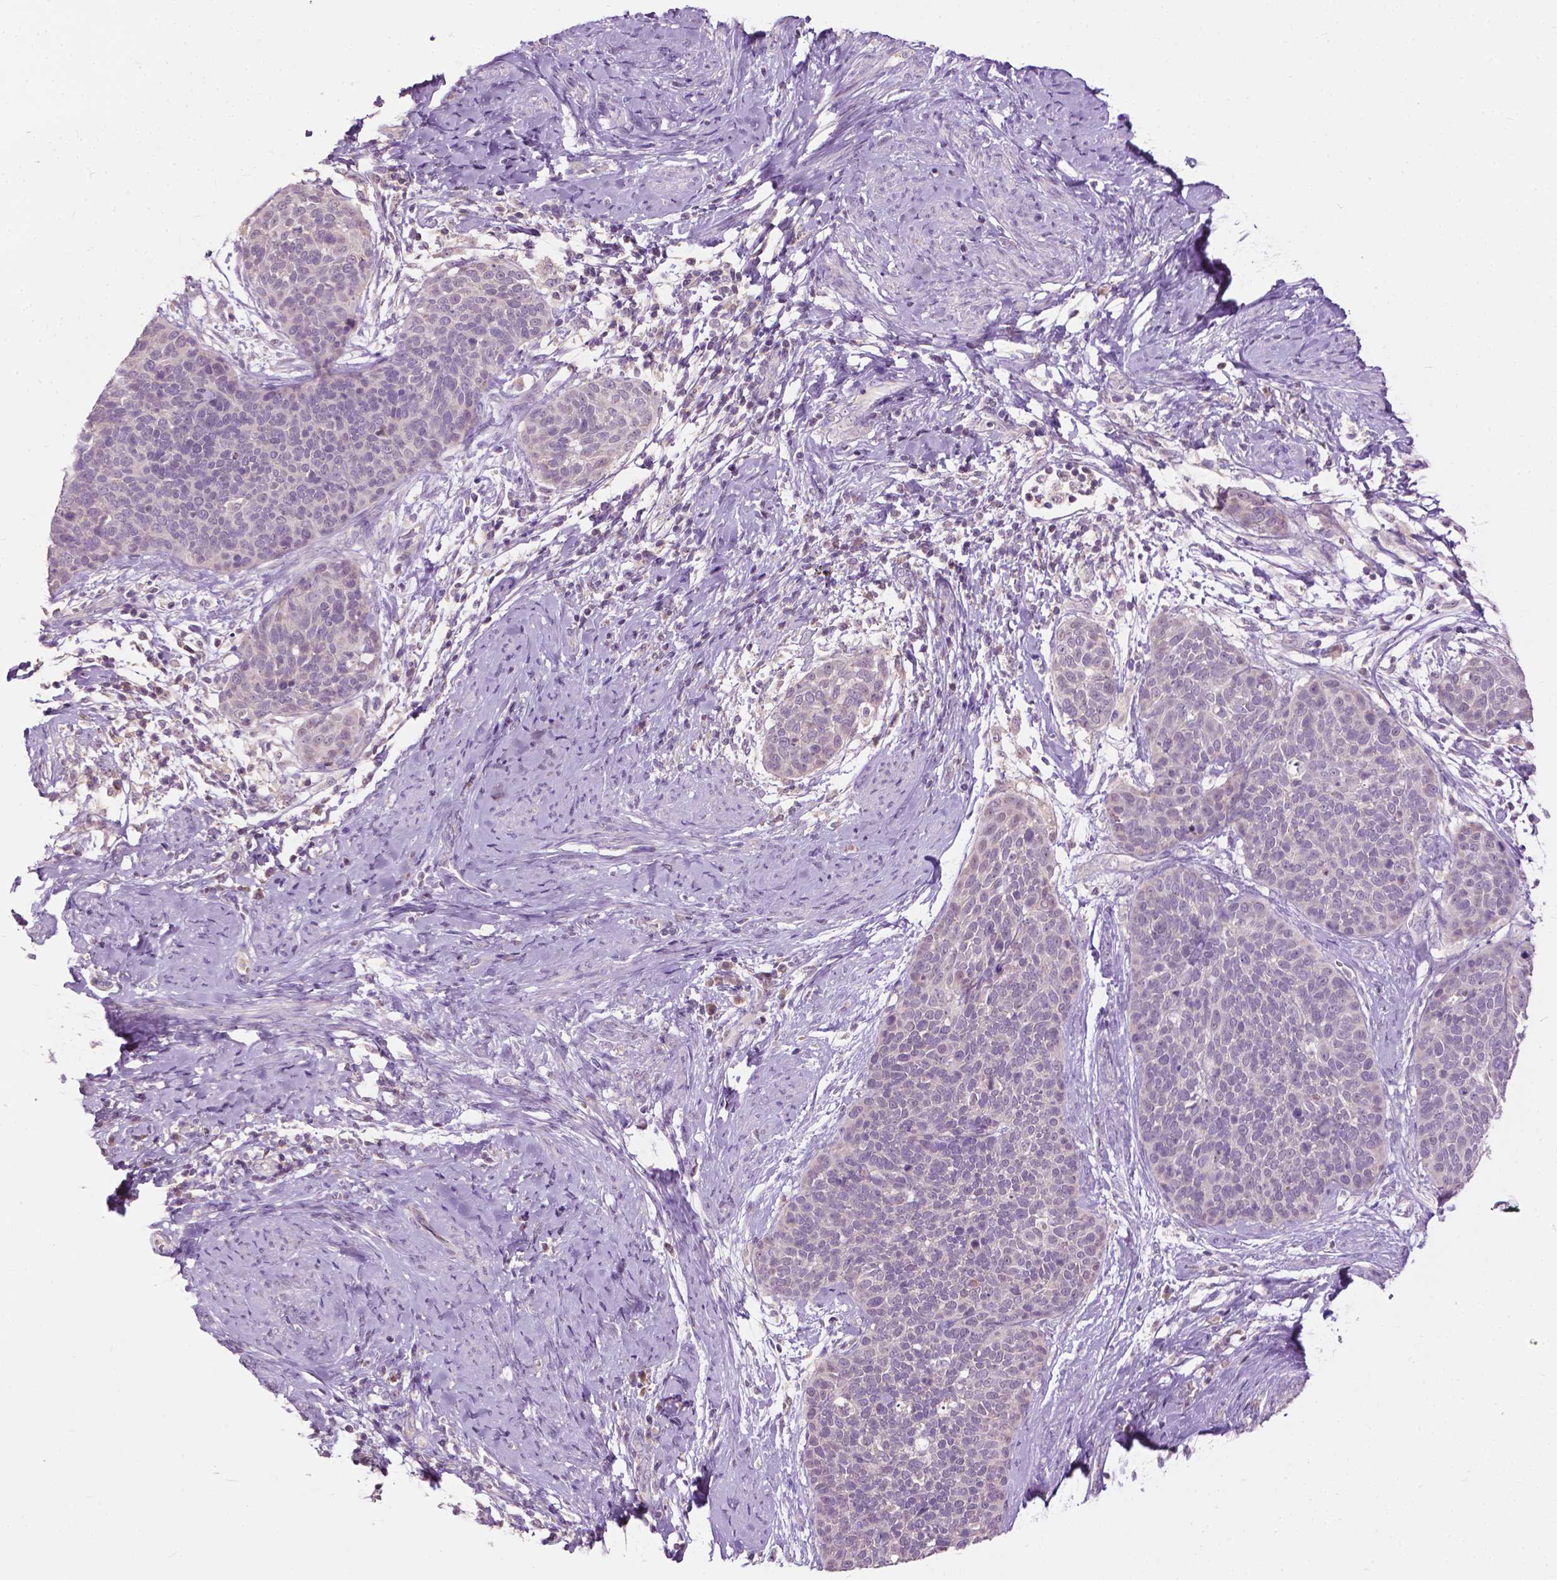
{"staining": {"intensity": "negative", "quantity": "none", "location": "none"}, "tissue": "cervical cancer", "cell_type": "Tumor cells", "image_type": "cancer", "snomed": [{"axis": "morphology", "description": "Squamous cell carcinoma, NOS"}, {"axis": "topography", "description": "Cervix"}], "caption": "Cervical cancer (squamous cell carcinoma) stained for a protein using immunohistochemistry (IHC) displays no positivity tumor cells.", "gene": "TTC9B", "patient": {"sex": "female", "age": 69}}